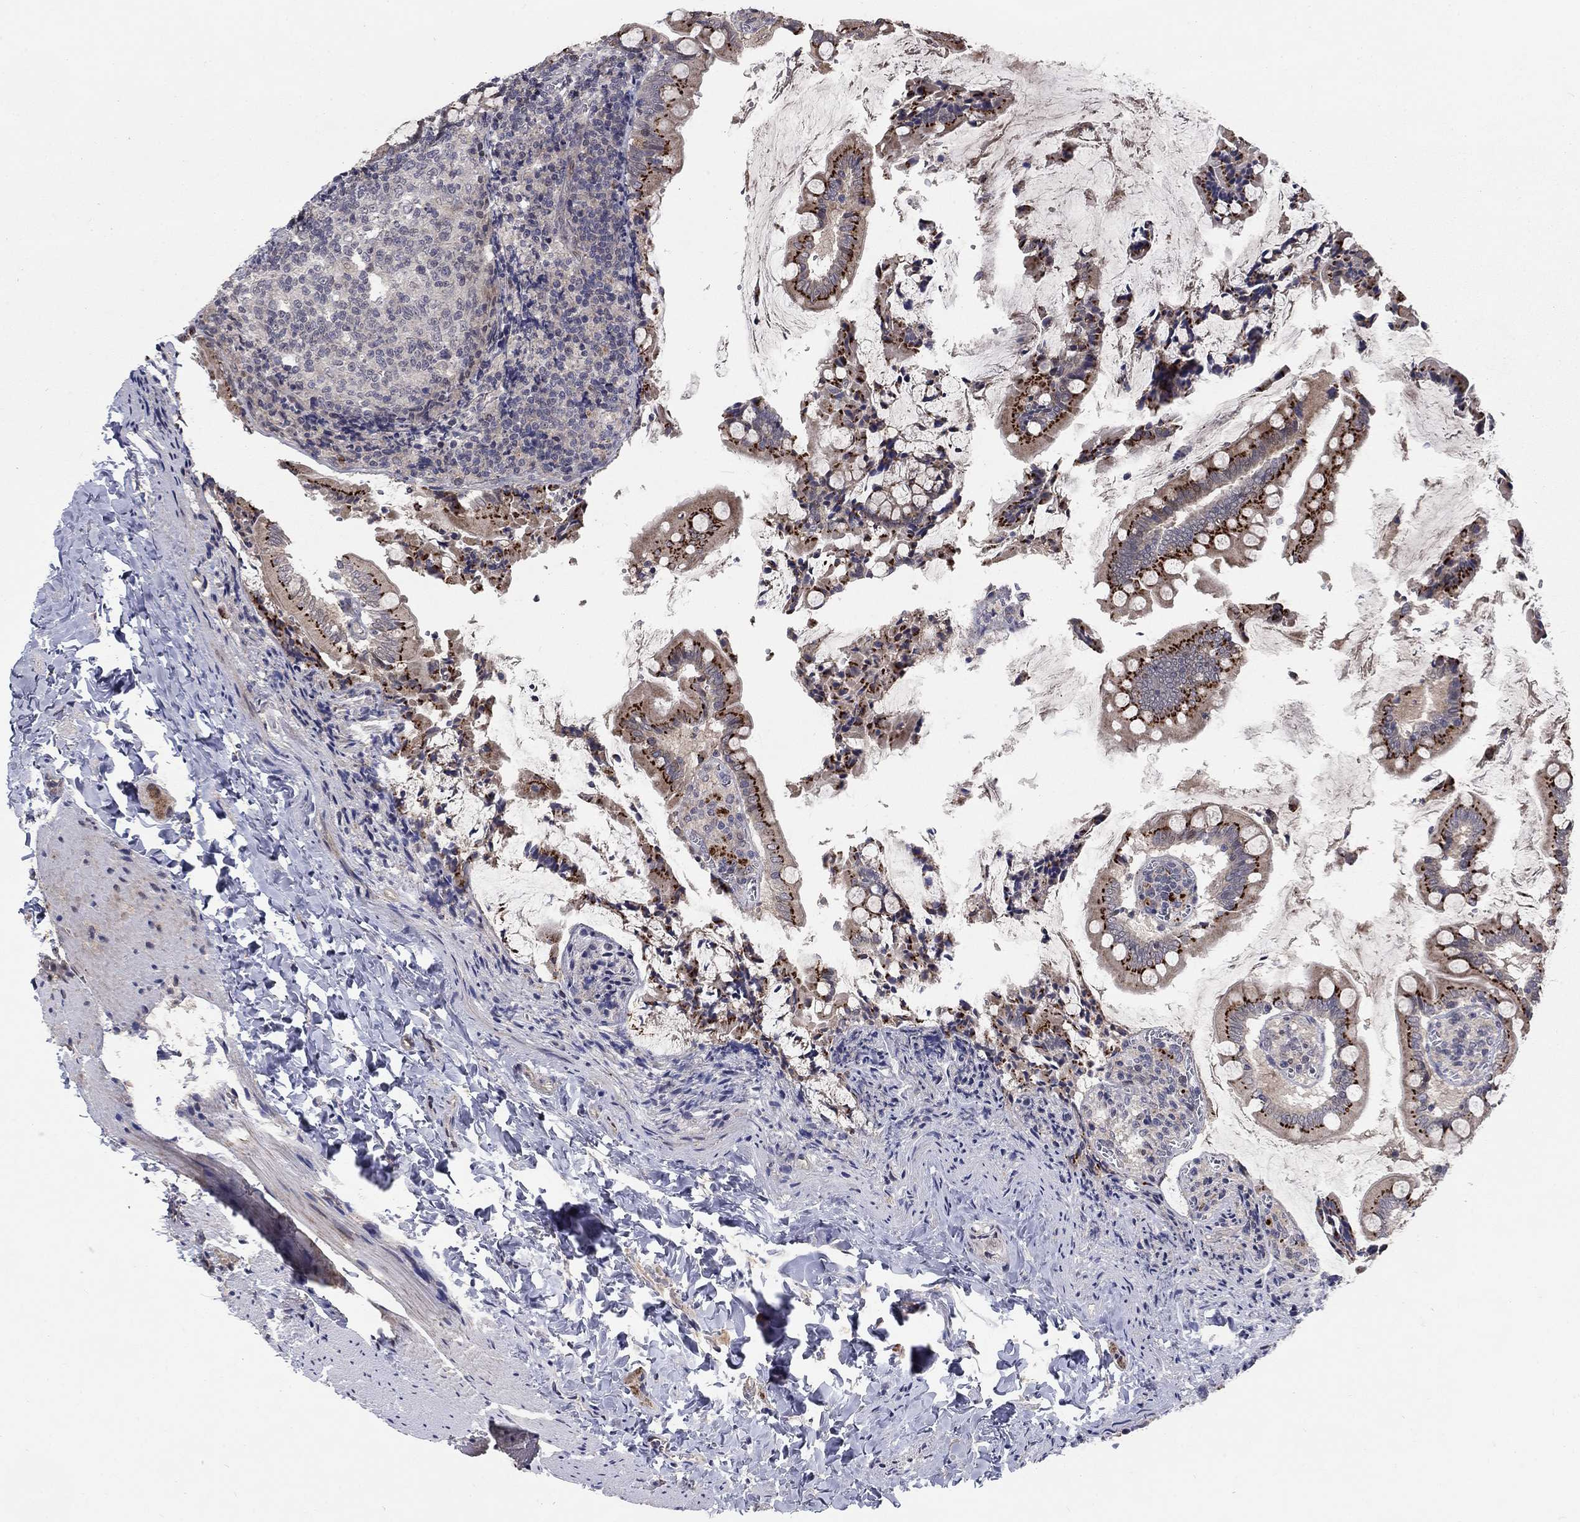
{"staining": {"intensity": "strong", "quantity": ">75%", "location": "cytoplasmic/membranous"}, "tissue": "small intestine", "cell_type": "Glandular cells", "image_type": "normal", "snomed": [{"axis": "morphology", "description": "Normal tissue, NOS"}, {"axis": "topography", "description": "Small intestine"}], "caption": "Immunohistochemical staining of benign small intestine exhibits high levels of strong cytoplasmic/membranous expression in approximately >75% of glandular cells. (DAB (3,3'-diaminobenzidine) IHC with brightfield microscopy, high magnification).", "gene": "FAM3B", "patient": {"sex": "female", "age": 56}}